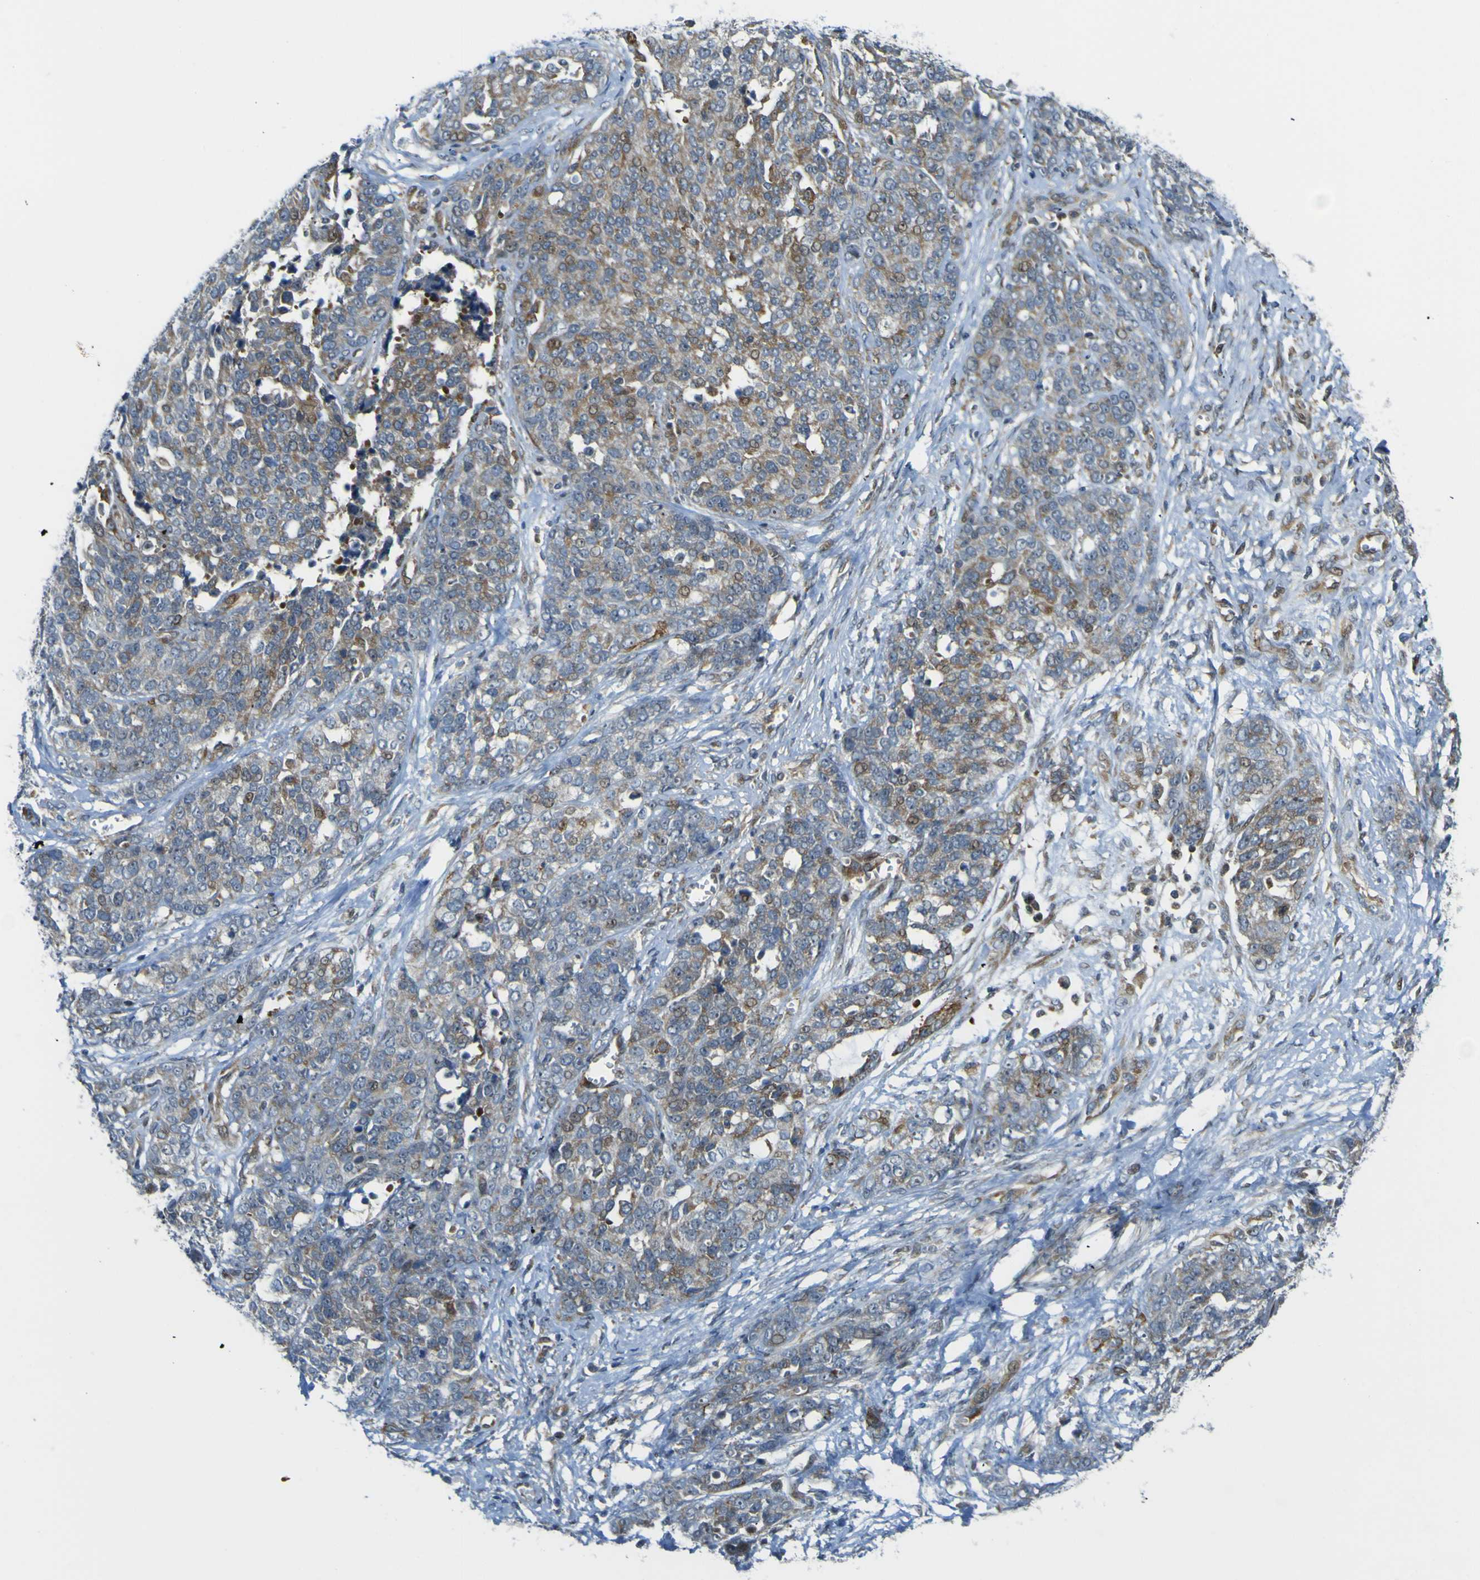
{"staining": {"intensity": "moderate", "quantity": ">75%", "location": "cytoplasmic/membranous,nuclear"}, "tissue": "ovarian cancer", "cell_type": "Tumor cells", "image_type": "cancer", "snomed": [{"axis": "morphology", "description": "Cystadenocarcinoma, serous, NOS"}, {"axis": "topography", "description": "Ovary"}], "caption": "The micrograph displays immunohistochemical staining of serous cystadenocarcinoma (ovarian). There is moderate cytoplasmic/membranous and nuclear staining is present in approximately >75% of tumor cells. (brown staining indicates protein expression, while blue staining denotes nuclei).", "gene": "KDM7A", "patient": {"sex": "female", "age": 44}}